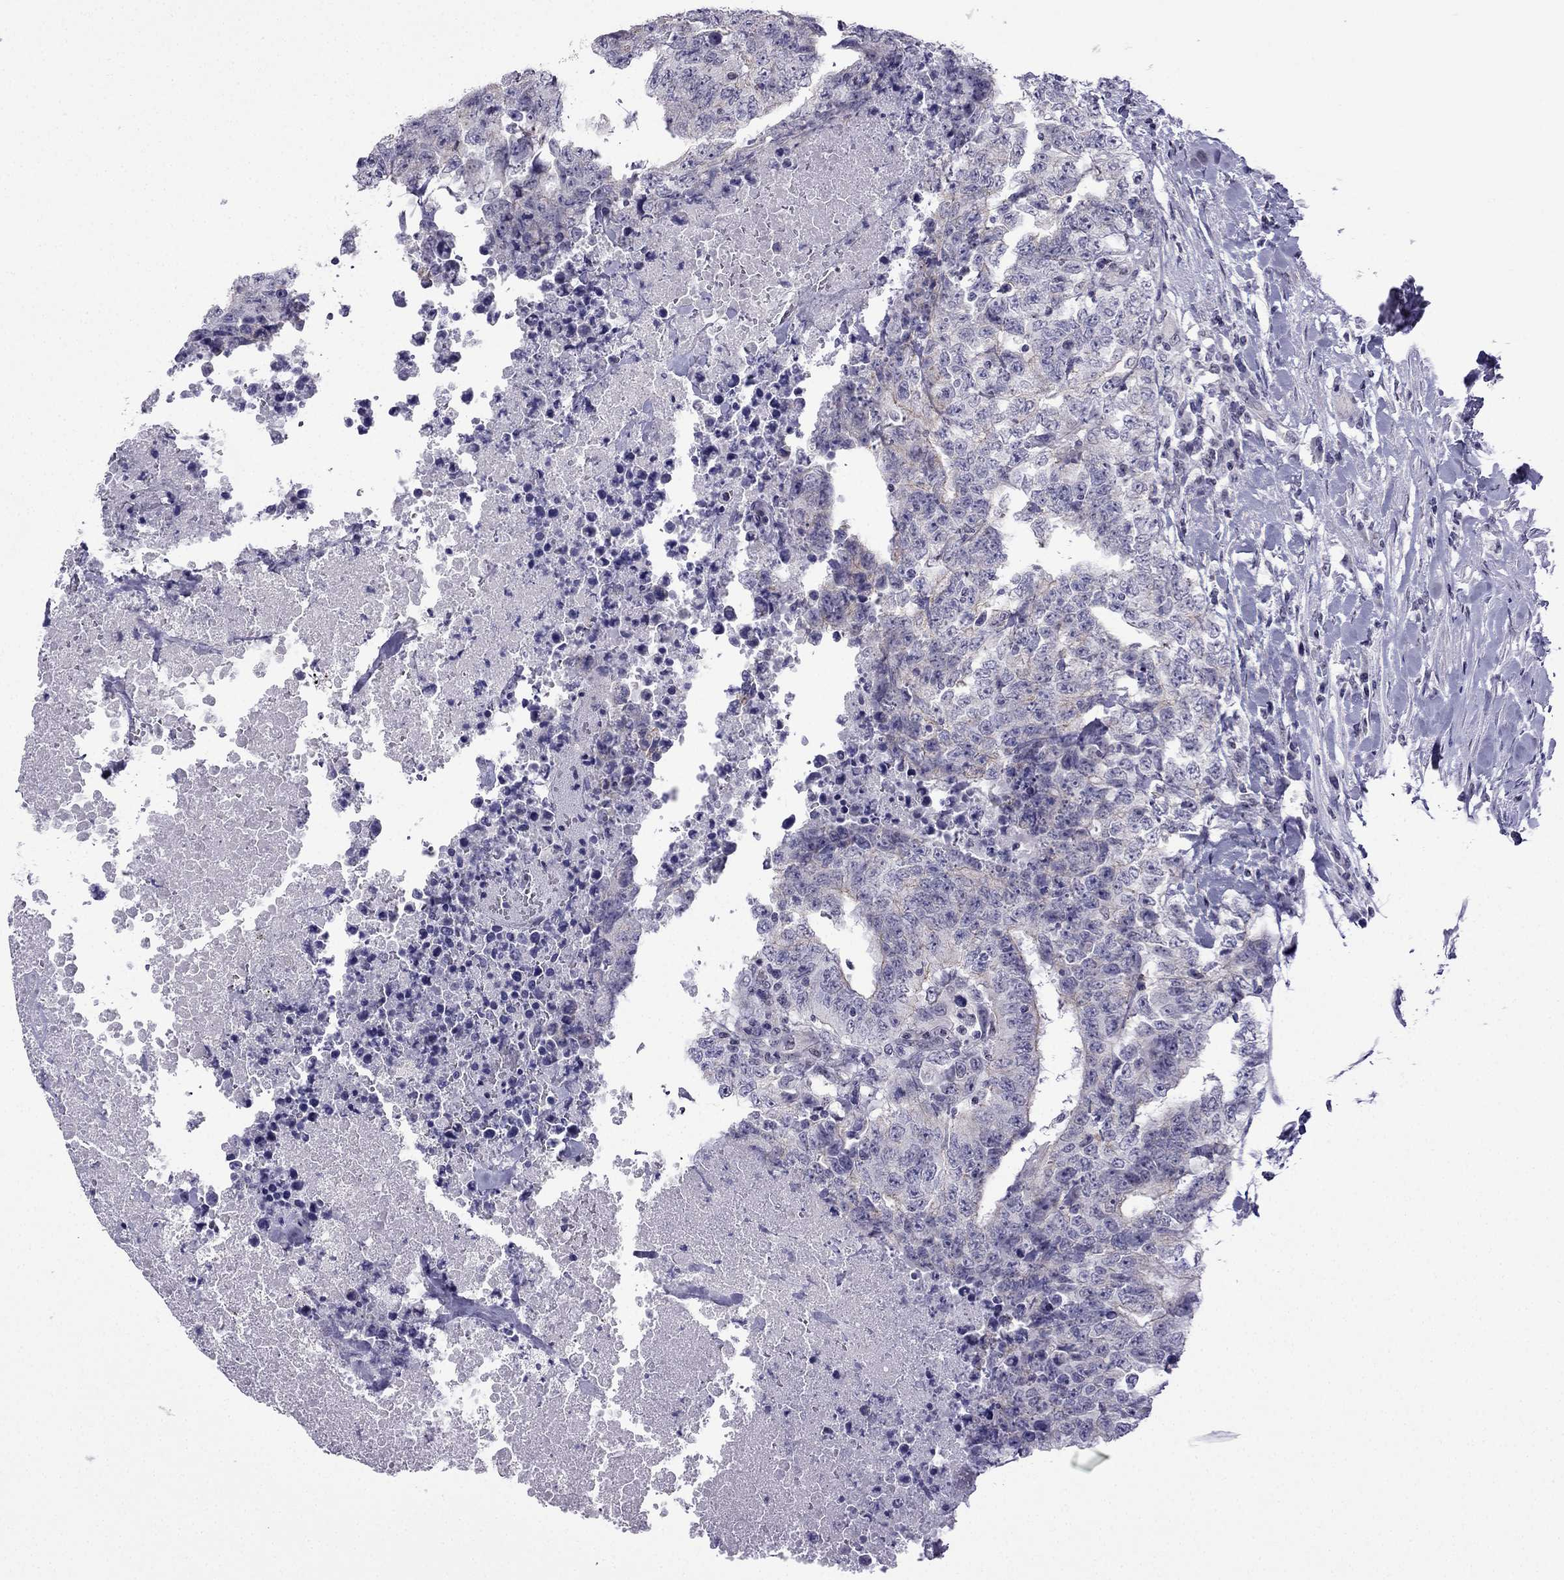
{"staining": {"intensity": "negative", "quantity": "none", "location": "none"}, "tissue": "testis cancer", "cell_type": "Tumor cells", "image_type": "cancer", "snomed": [{"axis": "morphology", "description": "Carcinoma, Embryonal, NOS"}, {"axis": "topography", "description": "Testis"}], "caption": "High magnification brightfield microscopy of testis cancer stained with DAB (3,3'-diaminobenzidine) (brown) and counterstained with hematoxylin (blue): tumor cells show no significant expression.", "gene": "POM121L12", "patient": {"sex": "male", "age": 24}}